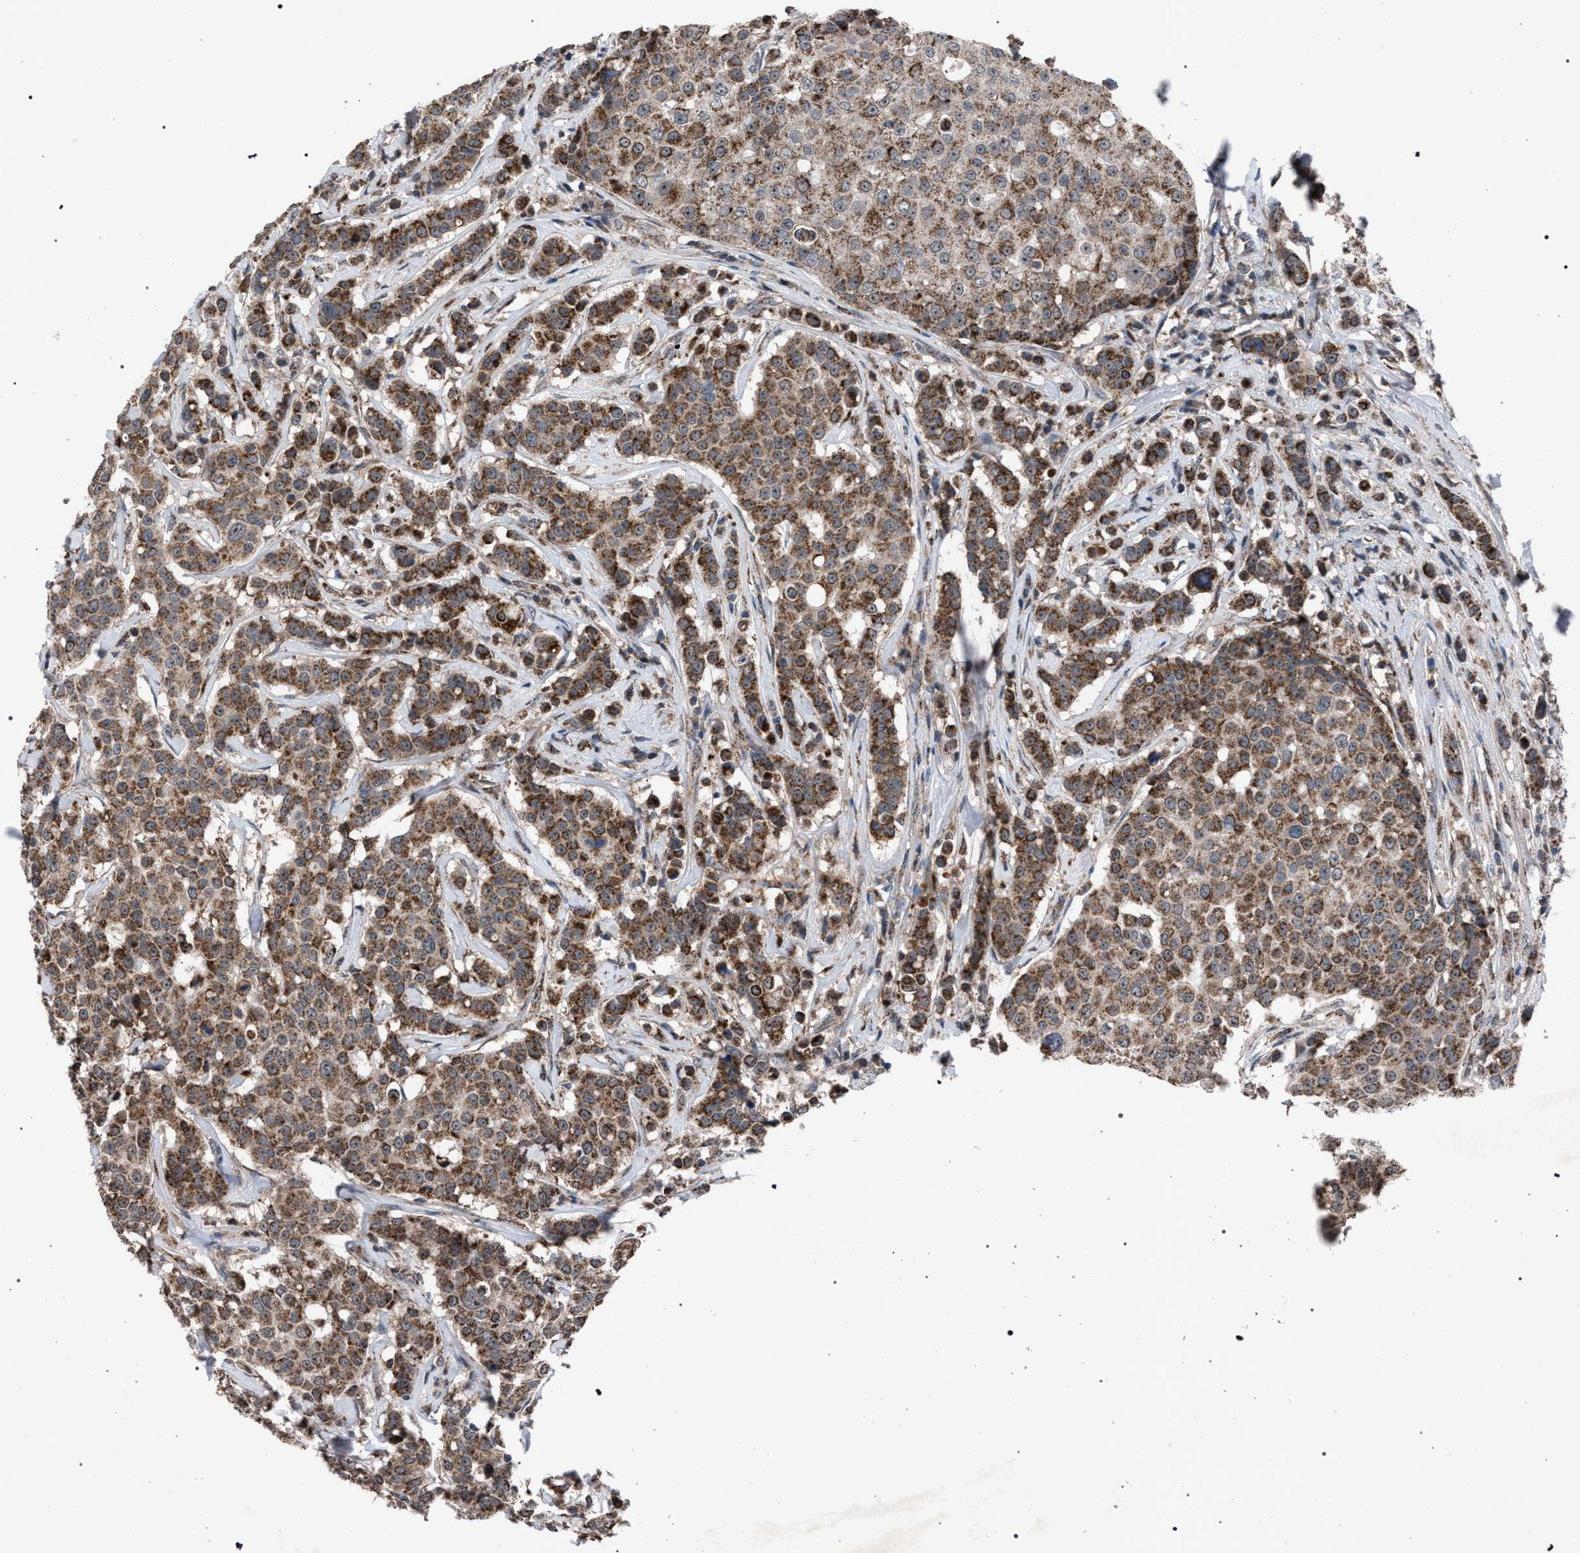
{"staining": {"intensity": "moderate", "quantity": ">75%", "location": "cytoplasmic/membranous"}, "tissue": "breast cancer", "cell_type": "Tumor cells", "image_type": "cancer", "snomed": [{"axis": "morphology", "description": "Duct carcinoma"}, {"axis": "topography", "description": "Breast"}], "caption": "There is medium levels of moderate cytoplasmic/membranous positivity in tumor cells of infiltrating ductal carcinoma (breast), as demonstrated by immunohistochemical staining (brown color).", "gene": "HSD17B4", "patient": {"sex": "female", "age": 27}}